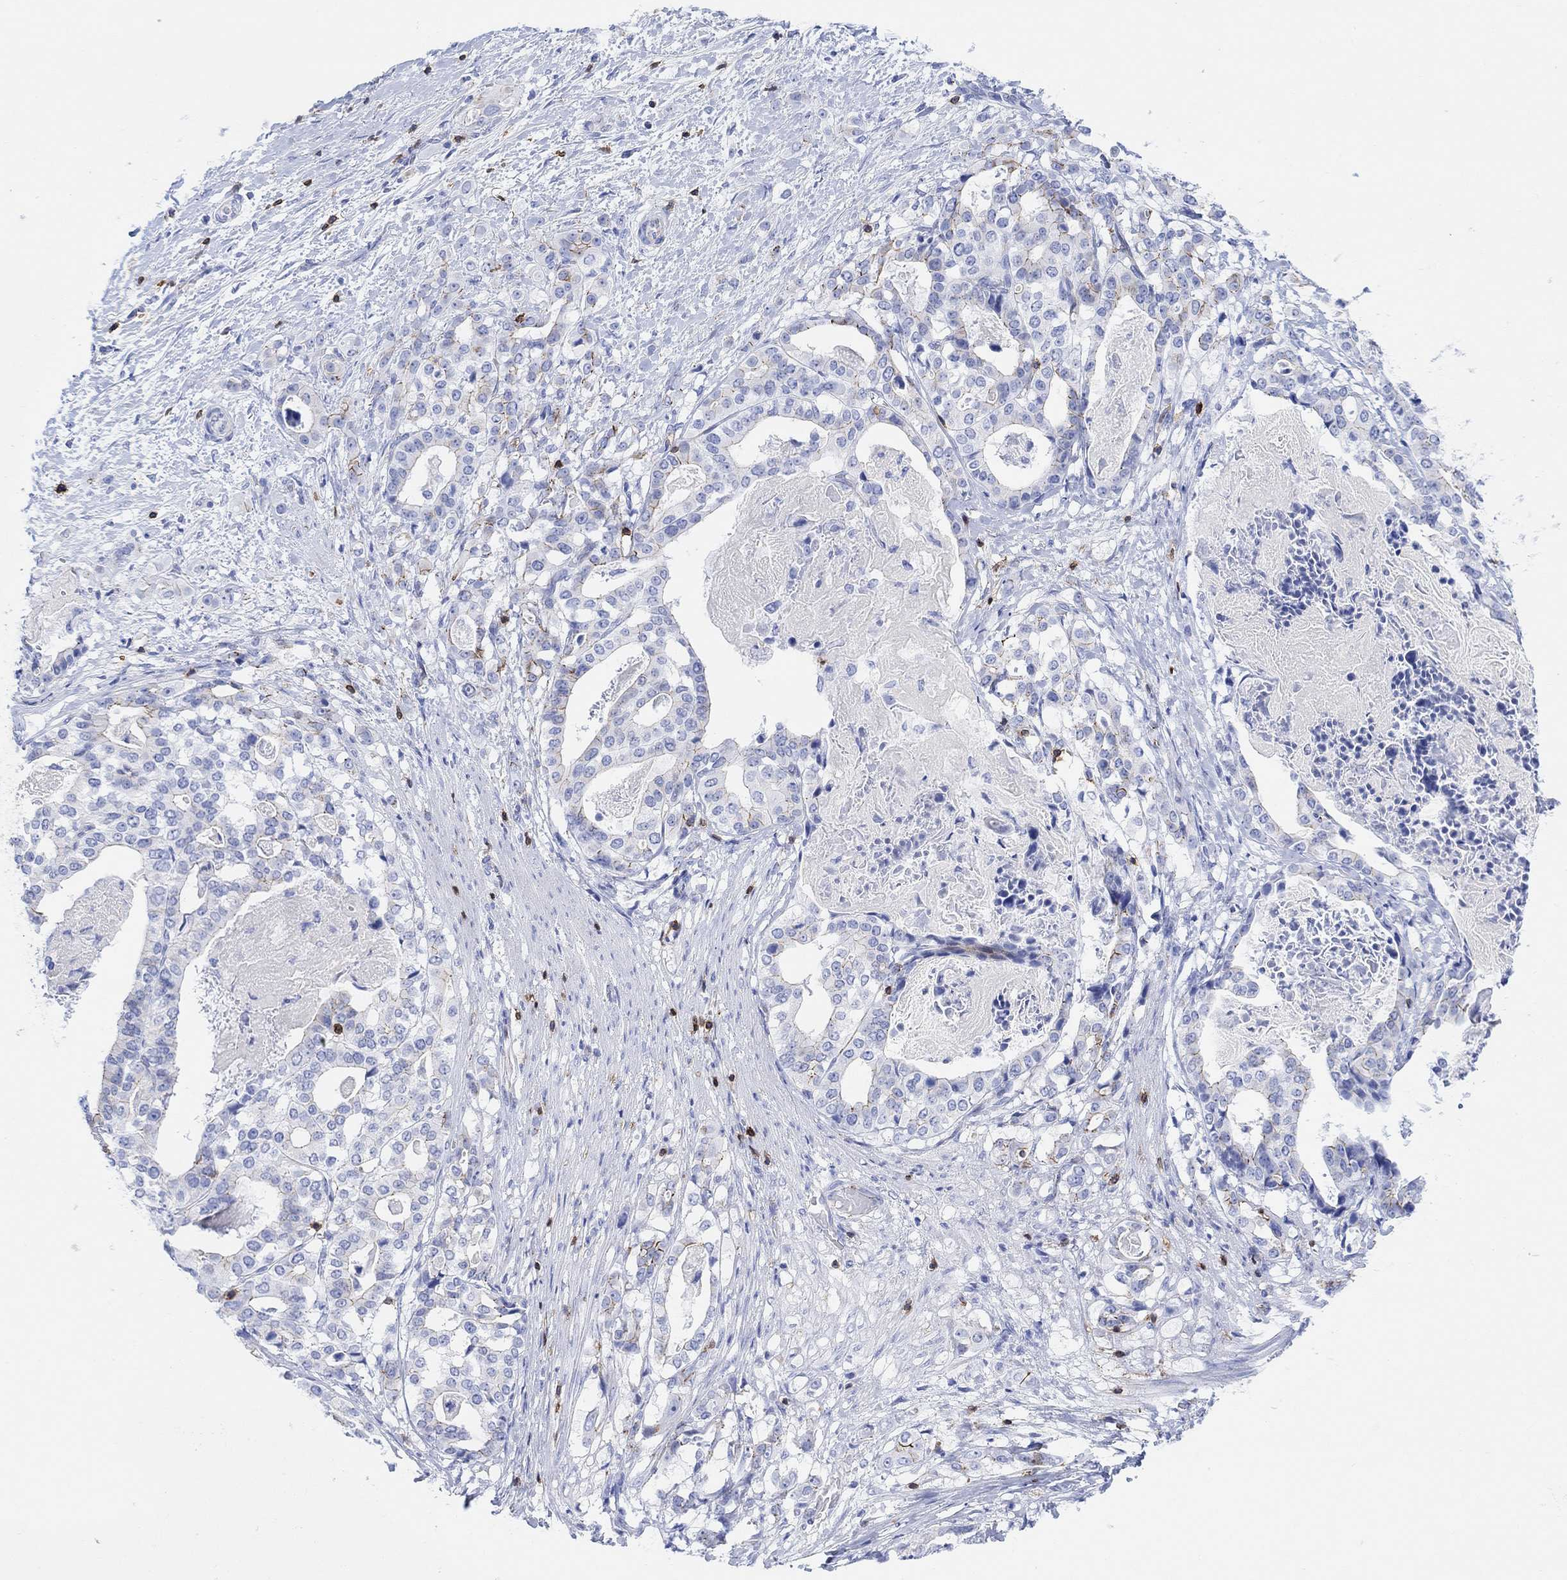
{"staining": {"intensity": "weak", "quantity": "<25%", "location": "cytoplasmic/membranous"}, "tissue": "stomach cancer", "cell_type": "Tumor cells", "image_type": "cancer", "snomed": [{"axis": "morphology", "description": "Adenocarcinoma, NOS"}, {"axis": "topography", "description": "Stomach"}], "caption": "An immunohistochemistry (IHC) histopathology image of stomach adenocarcinoma is shown. There is no staining in tumor cells of stomach adenocarcinoma.", "gene": "GPR65", "patient": {"sex": "male", "age": 48}}